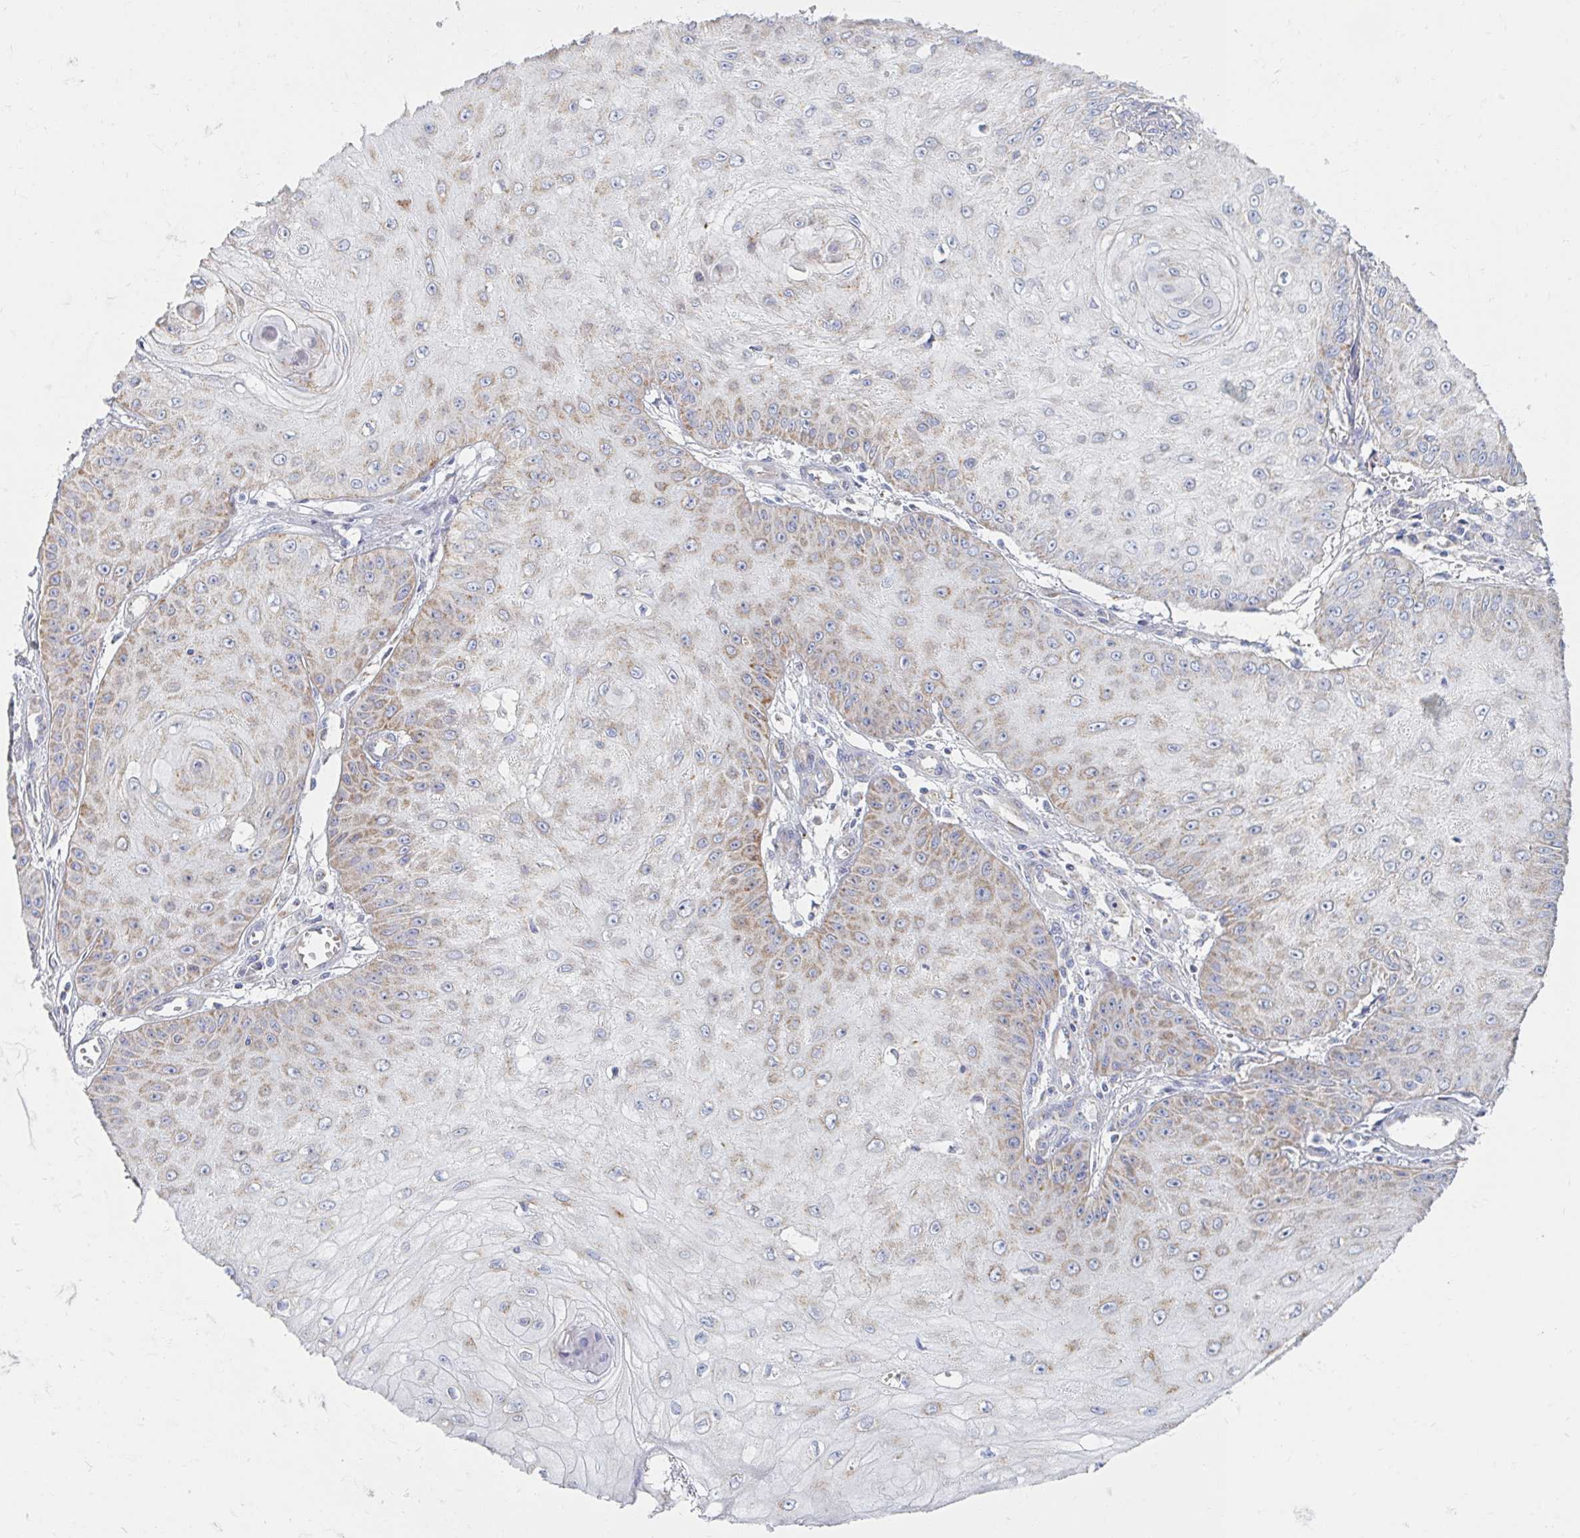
{"staining": {"intensity": "weak", "quantity": "25%-75%", "location": "cytoplasmic/membranous"}, "tissue": "skin cancer", "cell_type": "Tumor cells", "image_type": "cancer", "snomed": [{"axis": "morphology", "description": "Squamous cell carcinoma, NOS"}, {"axis": "topography", "description": "Skin"}], "caption": "Immunohistochemical staining of human squamous cell carcinoma (skin) demonstrates low levels of weak cytoplasmic/membranous protein expression in approximately 25%-75% of tumor cells.", "gene": "MAVS", "patient": {"sex": "male", "age": 70}}